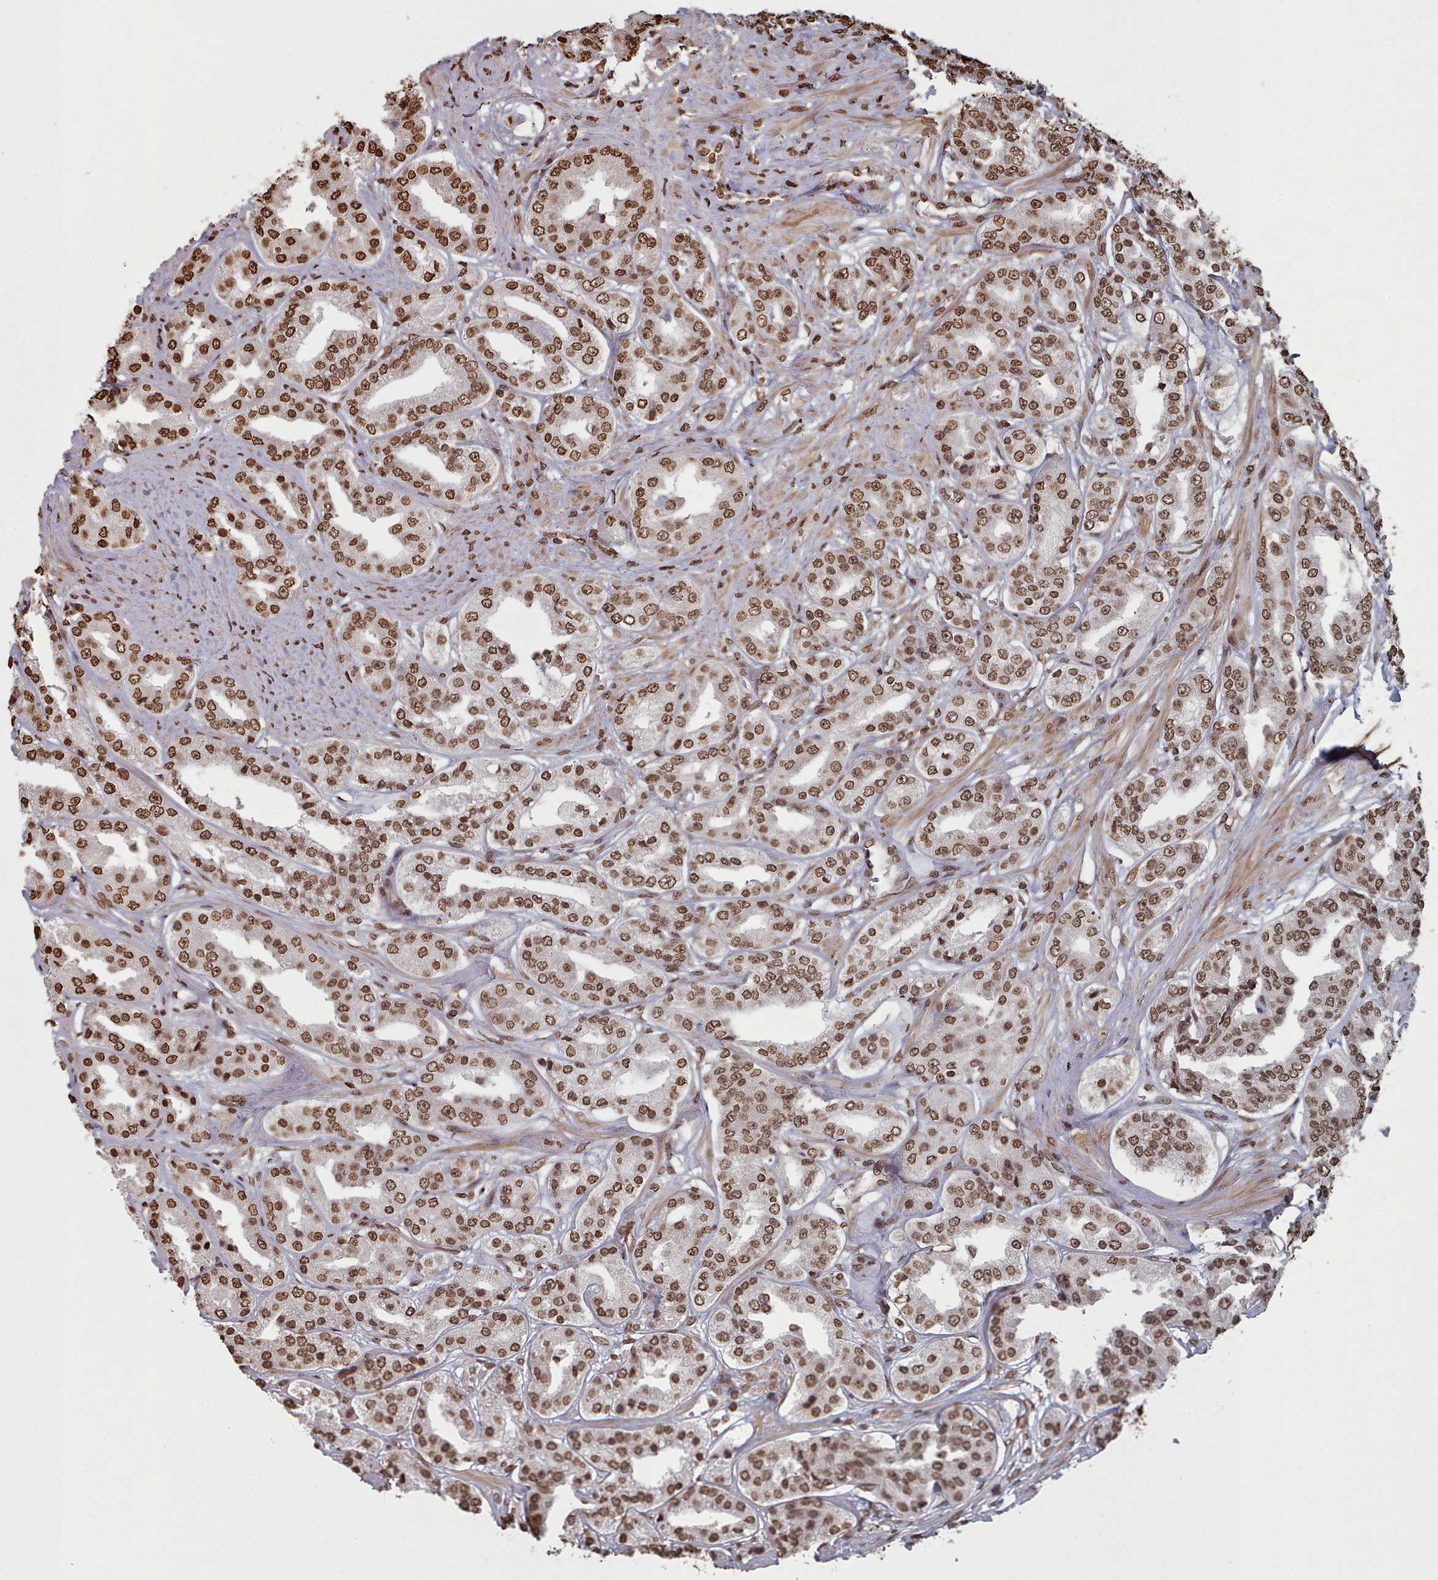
{"staining": {"intensity": "strong", "quantity": ">75%", "location": "nuclear"}, "tissue": "prostate cancer", "cell_type": "Tumor cells", "image_type": "cancer", "snomed": [{"axis": "morphology", "description": "Adenocarcinoma, High grade"}, {"axis": "topography", "description": "Prostate"}], "caption": "Tumor cells reveal strong nuclear positivity in about >75% of cells in prostate cancer (high-grade adenocarcinoma).", "gene": "PLEKHG5", "patient": {"sex": "male", "age": 63}}